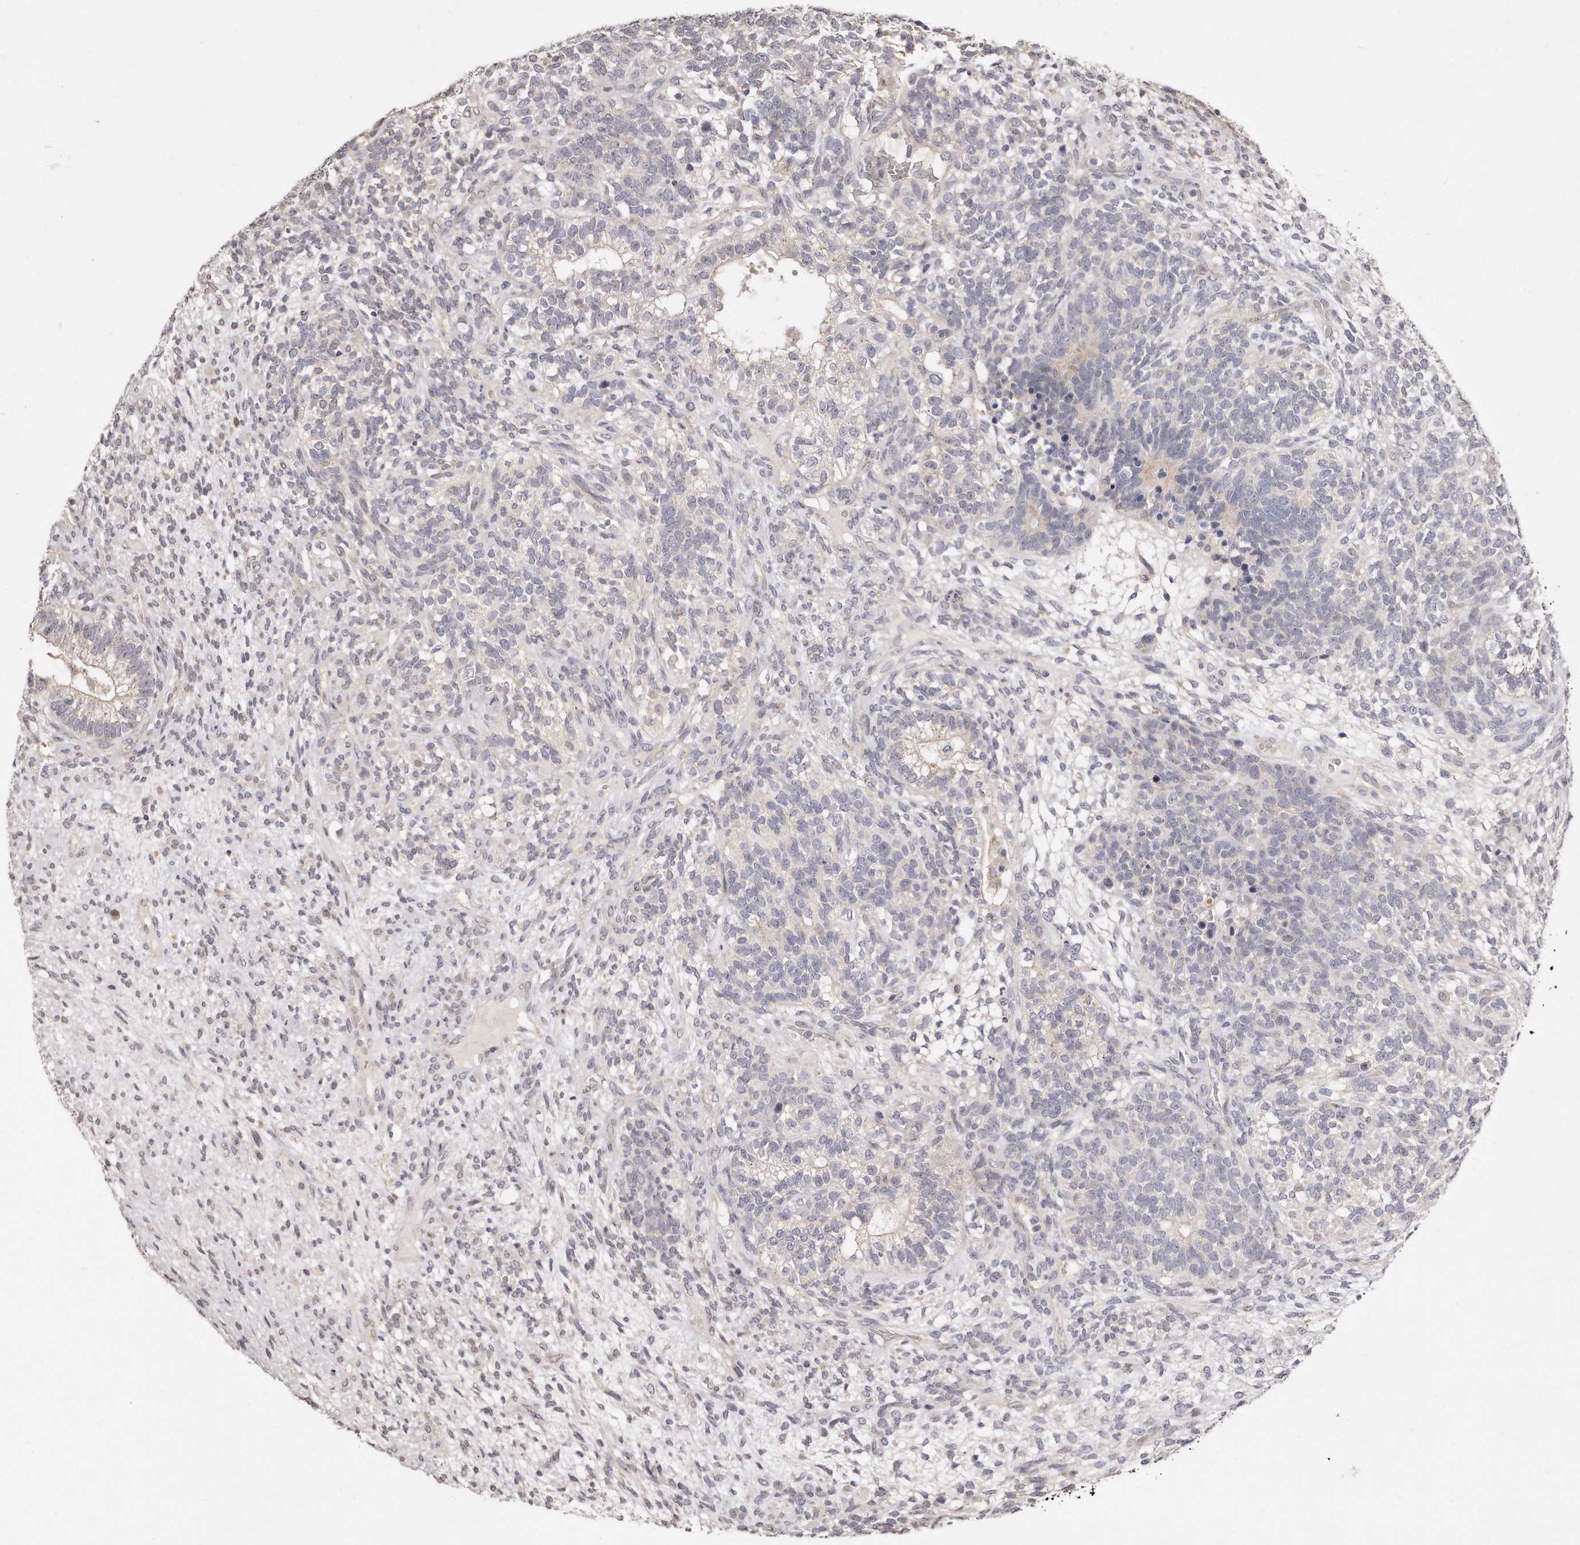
{"staining": {"intensity": "negative", "quantity": "none", "location": "none"}, "tissue": "testis cancer", "cell_type": "Tumor cells", "image_type": "cancer", "snomed": [{"axis": "morphology", "description": "Seminoma, NOS"}, {"axis": "morphology", "description": "Carcinoma, Embryonal, NOS"}, {"axis": "topography", "description": "Testis"}], "caption": "Immunohistochemistry micrograph of testis cancer (embryonal carcinoma) stained for a protein (brown), which exhibits no expression in tumor cells.", "gene": "HASPIN", "patient": {"sex": "male", "age": 28}}